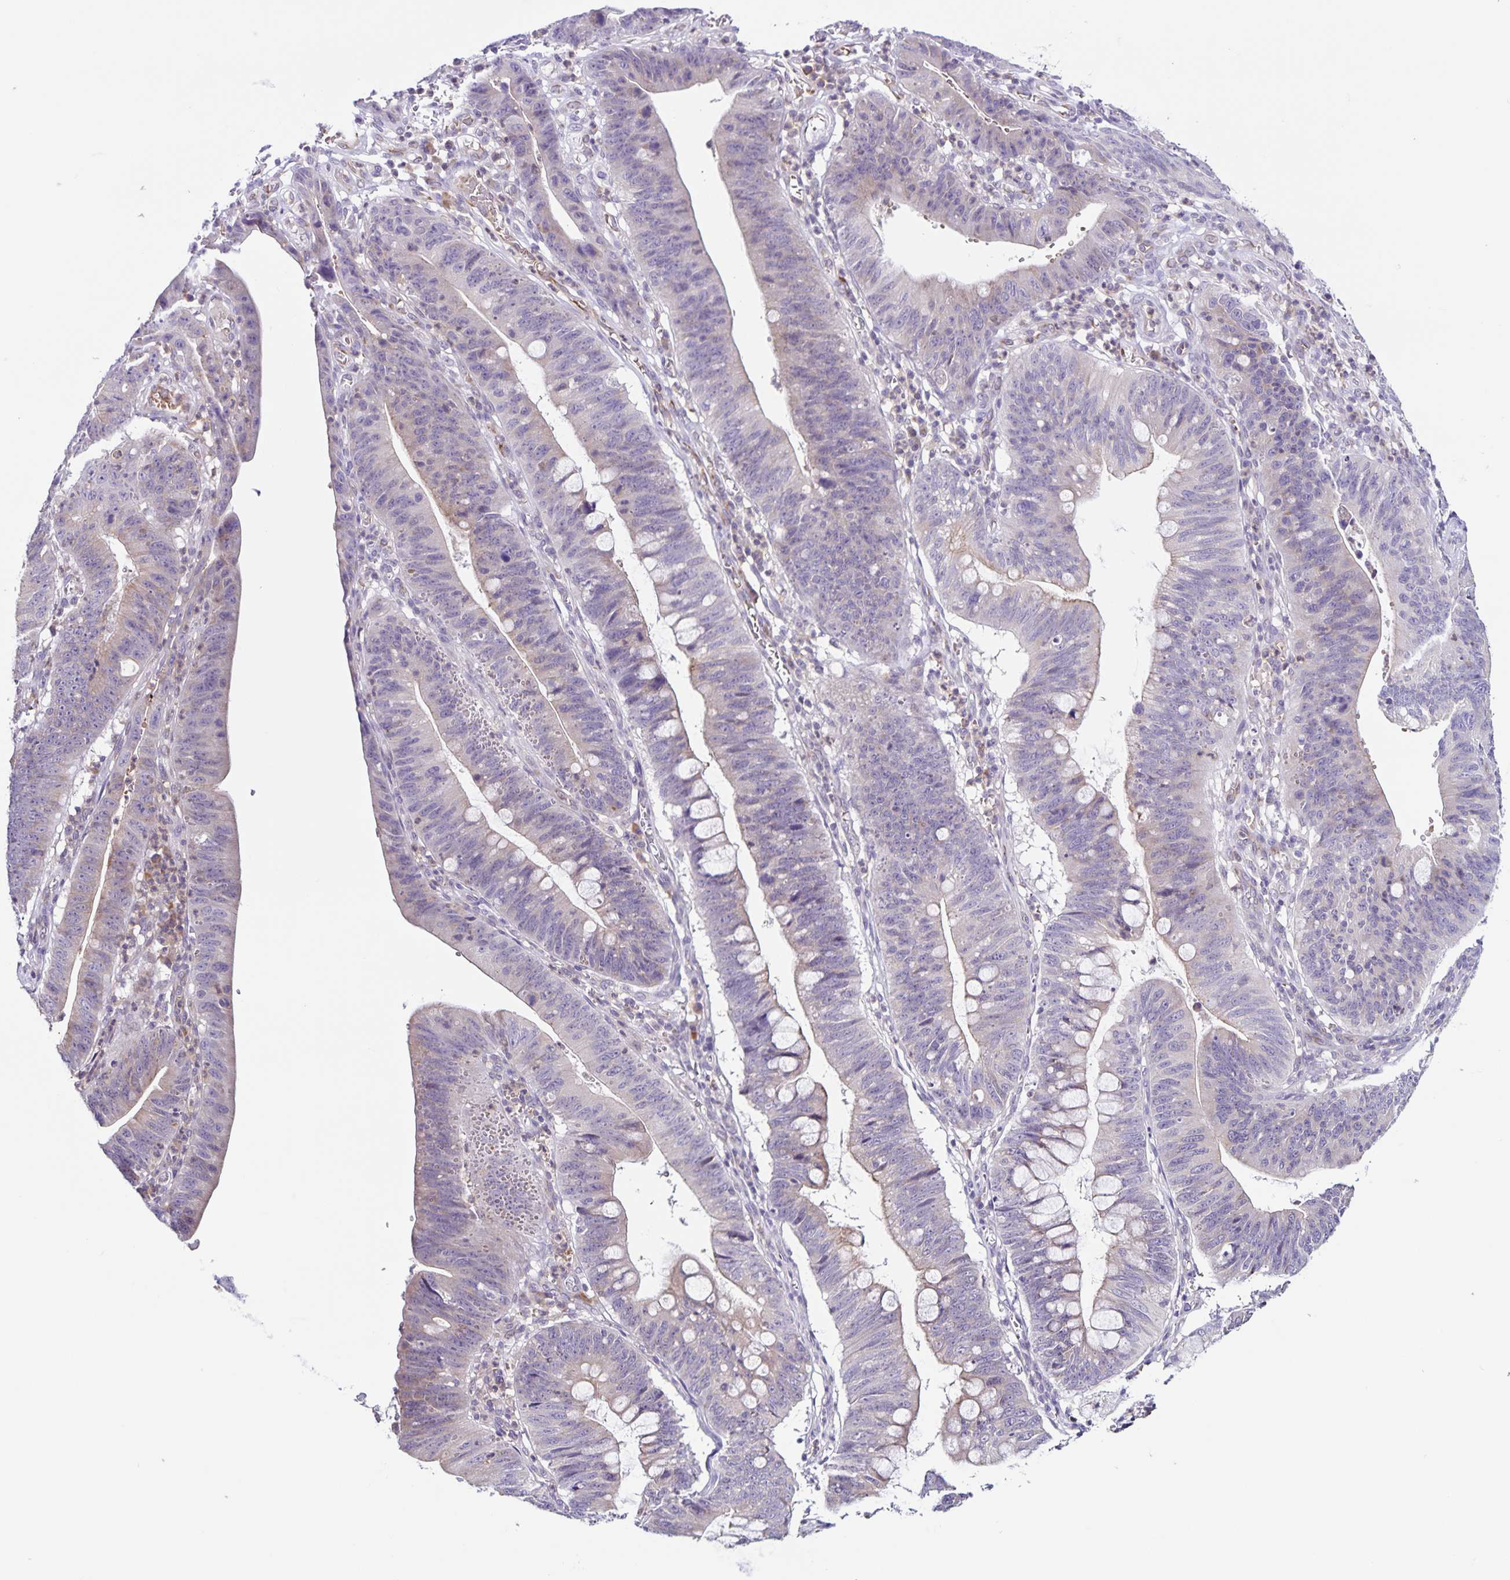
{"staining": {"intensity": "negative", "quantity": "none", "location": "none"}, "tissue": "stomach cancer", "cell_type": "Tumor cells", "image_type": "cancer", "snomed": [{"axis": "morphology", "description": "Adenocarcinoma, NOS"}, {"axis": "topography", "description": "Stomach"}], "caption": "An IHC micrograph of stomach cancer is shown. There is no staining in tumor cells of stomach cancer.", "gene": "STPG4", "patient": {"sex": "male", "age": 59}}